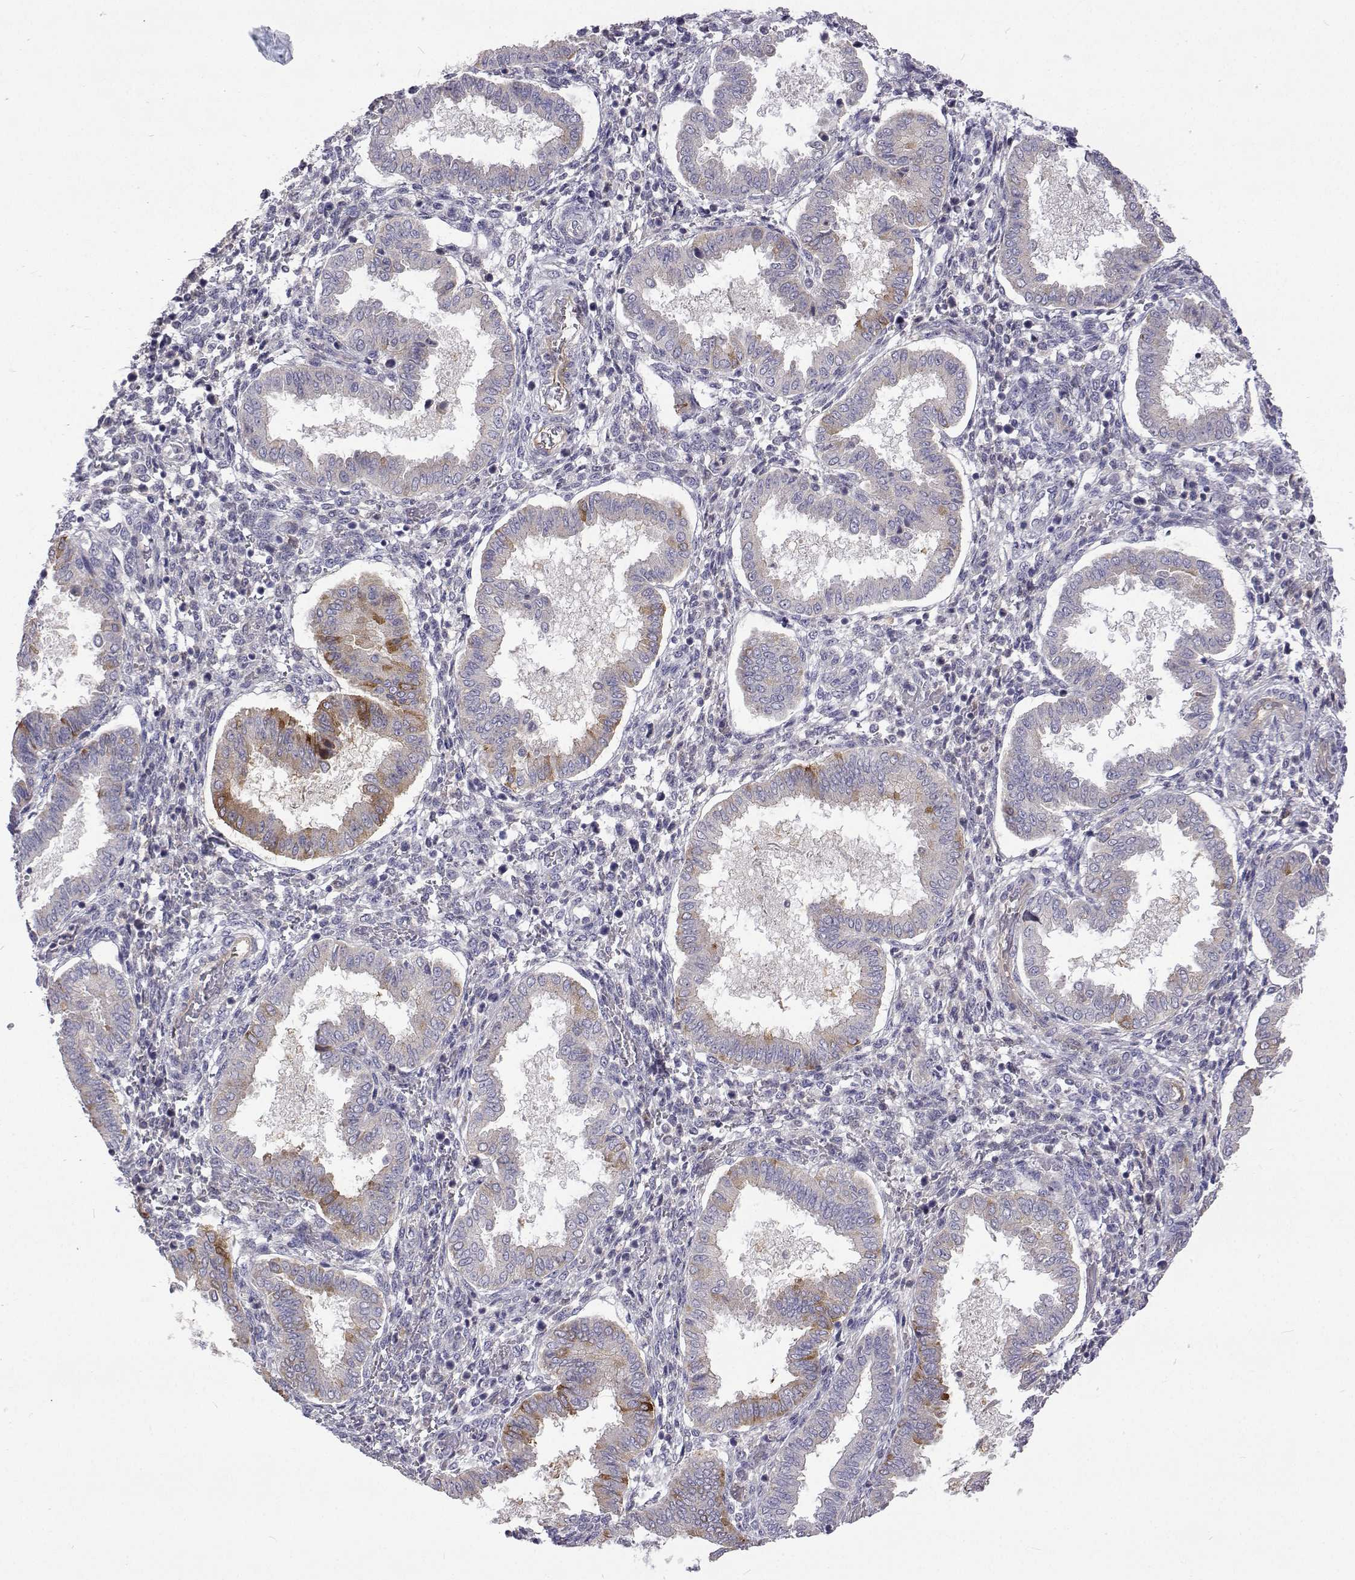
{"staining": {"intensity": "negative", "quantity": "none", "location": "none"}, "tissue": "endometrium", "cell_type": "Cells in endometrial stroma", "image_type": "normal", "snomed": [{"axis": "morphology", "description": "Normal tissue, NOS"}, {"axis": "topography", "description": "Endometrium"}], "caption": "Cells in endometrial stroma show no significant staining in benign endometrium.", "gene": "NPR3", "patient": {"sex": "female", "age": 24}}